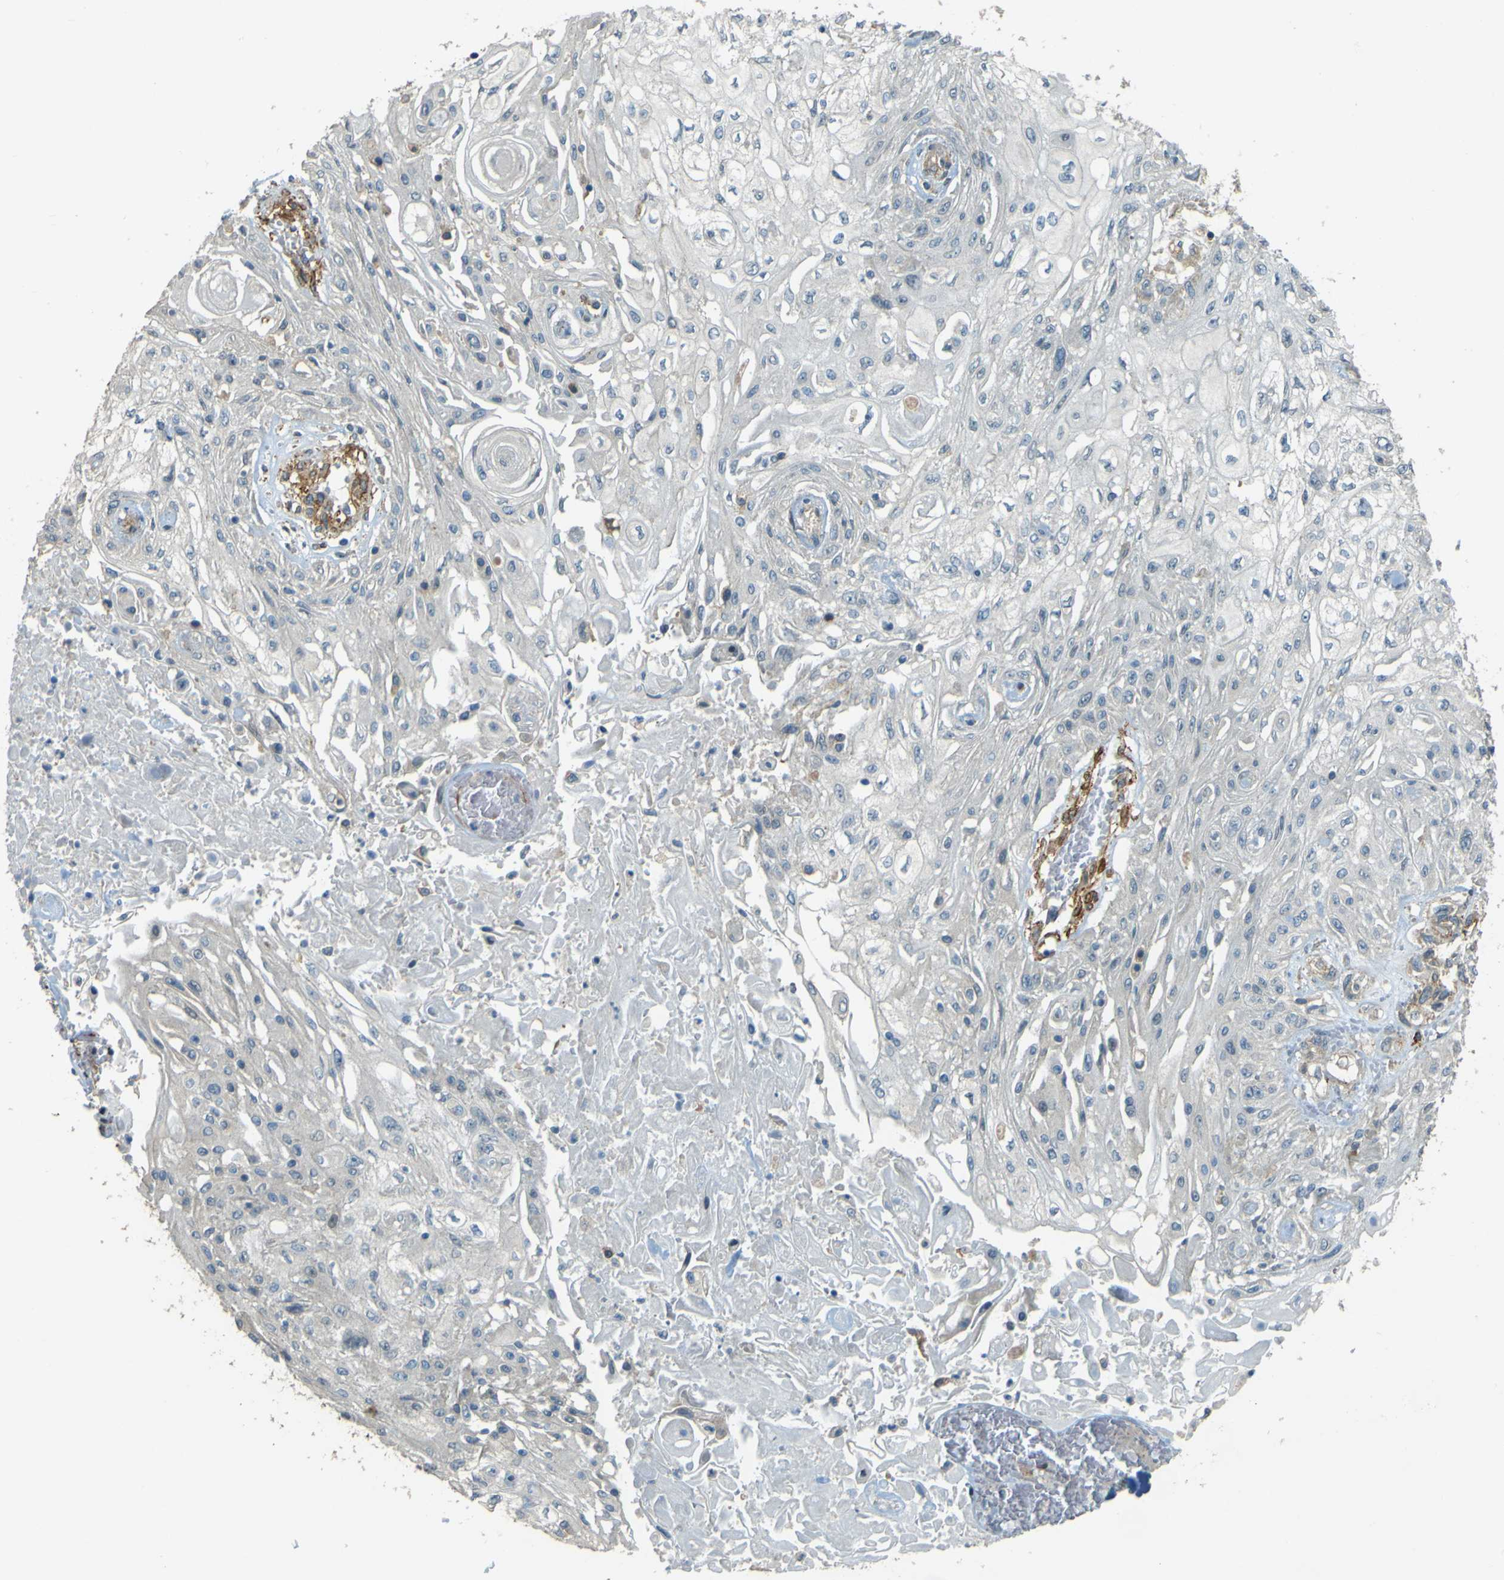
{"staining": {"intensity": "negative", "quantity": "none", "location": "none"}, "tissue": "skin cancer", "cell_type": "Tumor cells", "image_type": "cancer", "snomed": [{"axis": "morphology", "description": "Squamous cell carcinoma, NOS"}, {"axis": "topography", "description": "Skin"}], "caption": "This image is of skin cancer (squamous cell carcinoma) stained with immunohistochemistry (IHC) to label a protein in brown with the nuclei are counter-stained blue. There is no staining in tumor cells. (Immunohistochemistry (ihc), brightfield microscopy, high magnification).", "gene": "NEXN", "patient": {"sex": "male", "age": 75}}